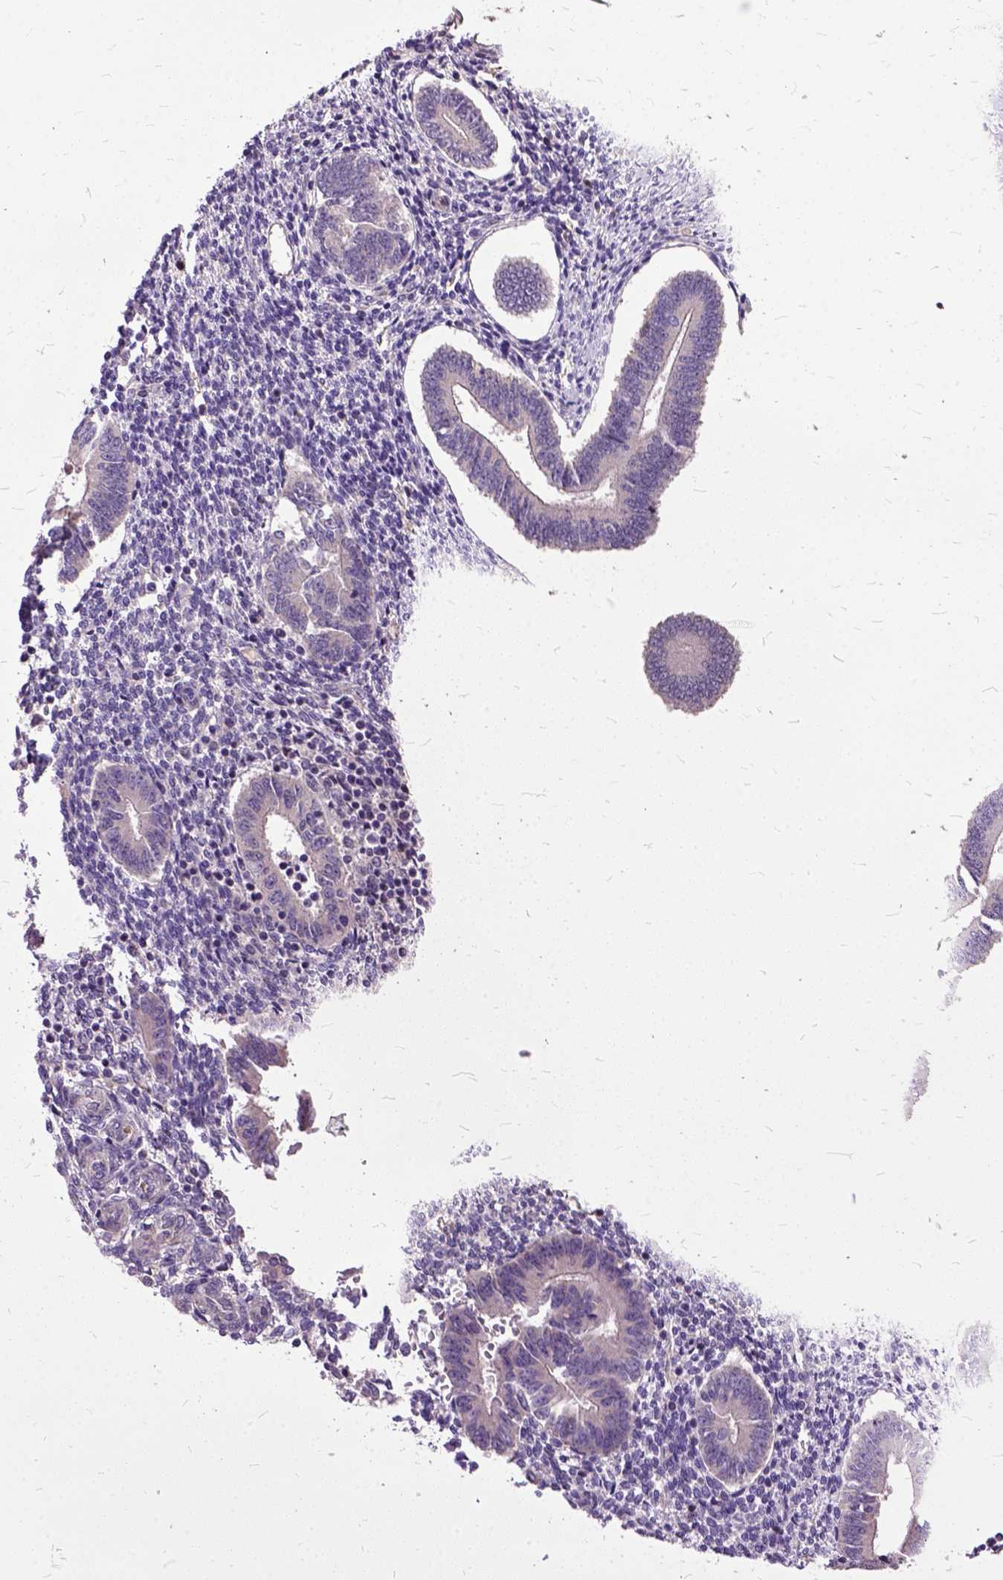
{"staining": {"intensity": "negative", "quantity": "none", "location": "none"}, "tissue": "endometrium", "cell_type": "Cells in endometrial stroma", "image_type": "normal", "snomed": [{"axis": "morphology", "description": "Normal tissue, NOS"}, {"axis": "topography", "description": "Endometrium"}], "caption": "High power microscopy photomicrograph of an immunohistochemistry image of unremarkable endometrium, revealing no significant staining in cells in endometrial stroma. The staining is performed using DAB brown chromogen with nuclei counter-stained in using hematoxylin.", "gene": "AREG", "patient": {"sex": "female", "age": 40}}